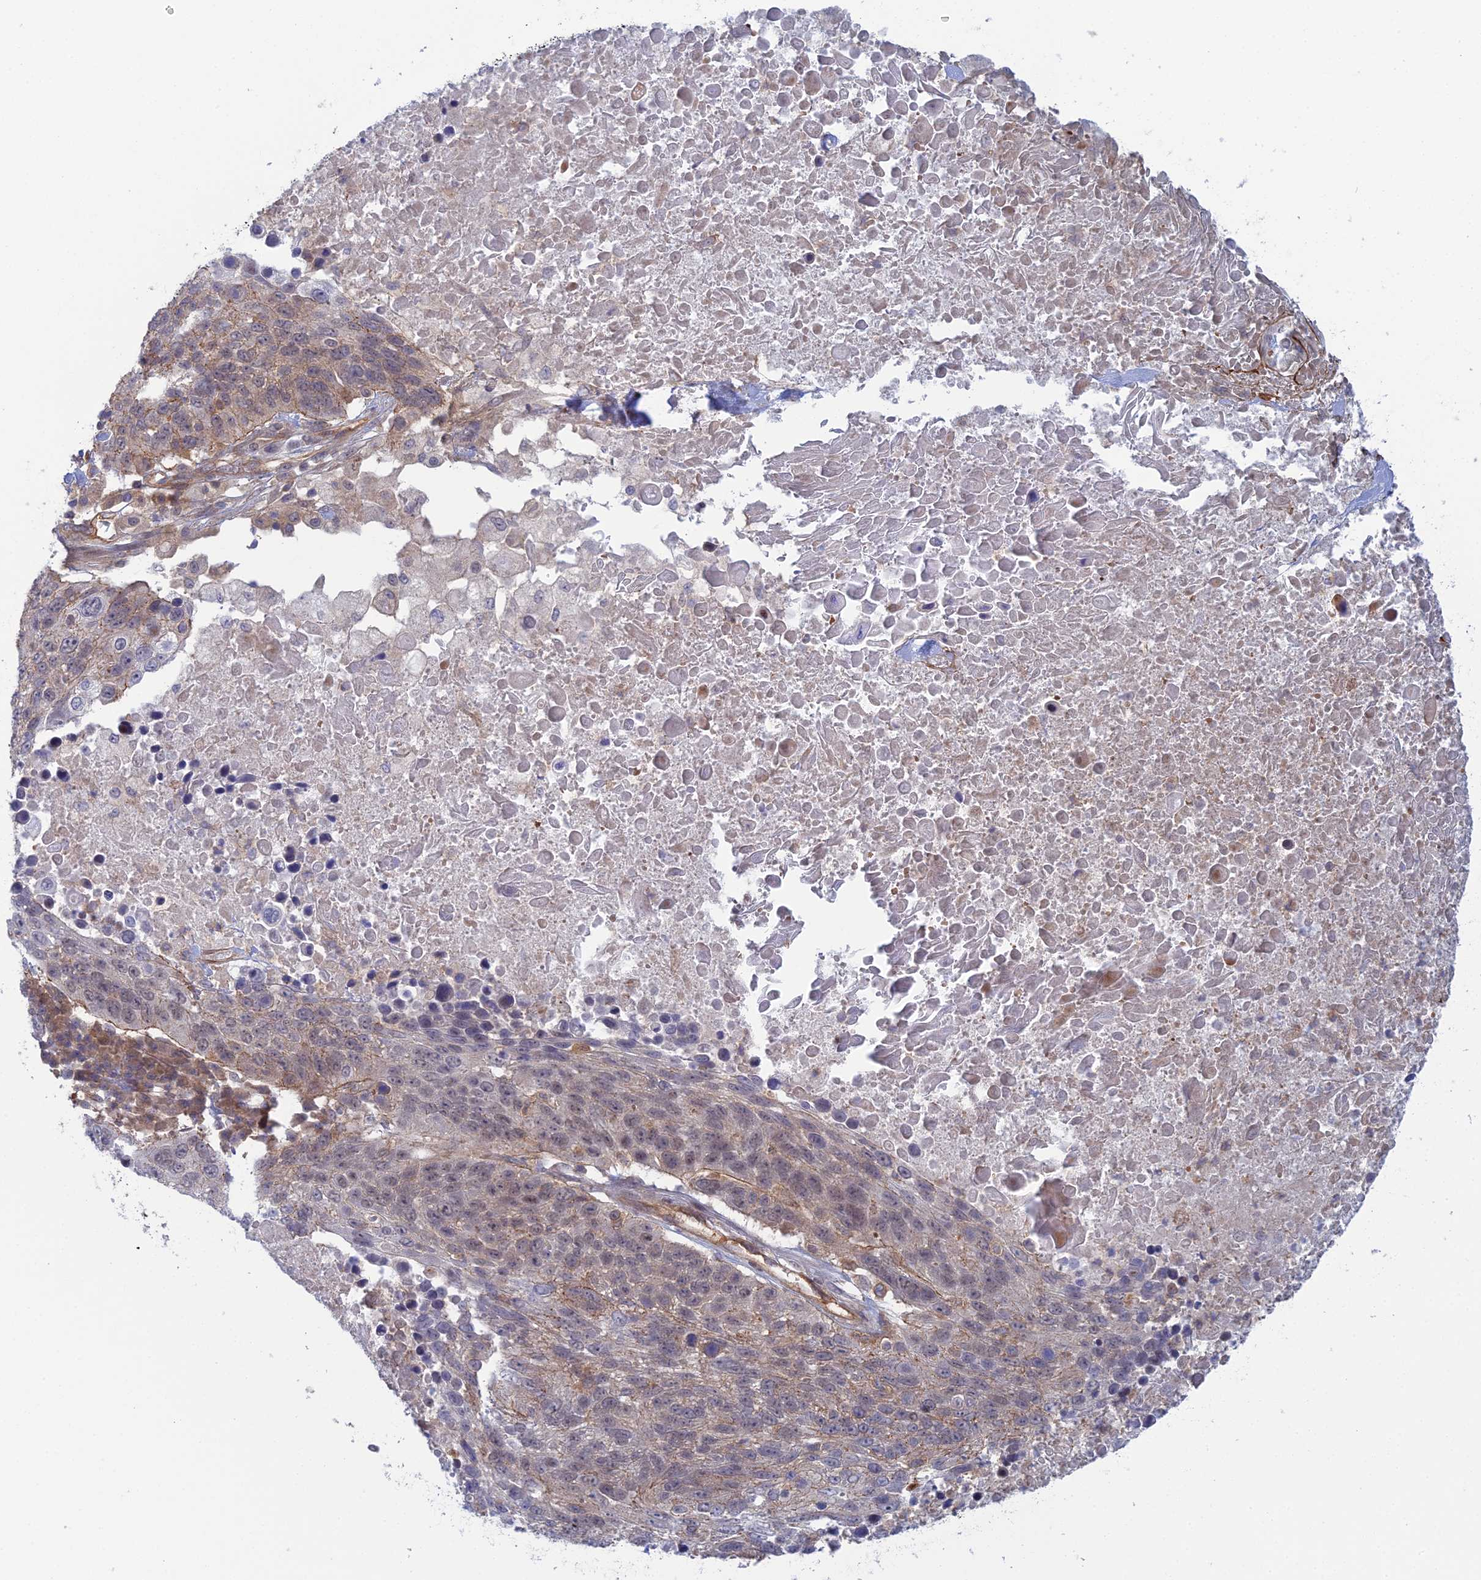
{"staining": {"intensity": "negative", "quantity": "none", "location": "none"}, "tissue": "lung cancer", "cell_type": "Tumor cells", "image_type": "cancer", "snomed": [{"axis": "morphology", "description": "Normal tissue, NOS"}, {"axis": "morphology", "description": "Squamous cell carcinoma, NOS"}, {"axis": "topography", "description": "Lymph node"}, {"axis": "topography", "description": "Lung"}], "caption": "This is an immunohistochemistry photomicrograph of lung cancer. There is no positivity in tumor cells.", "gene": "ABHD1", "patient": {"sex": "male", "age": 66}}